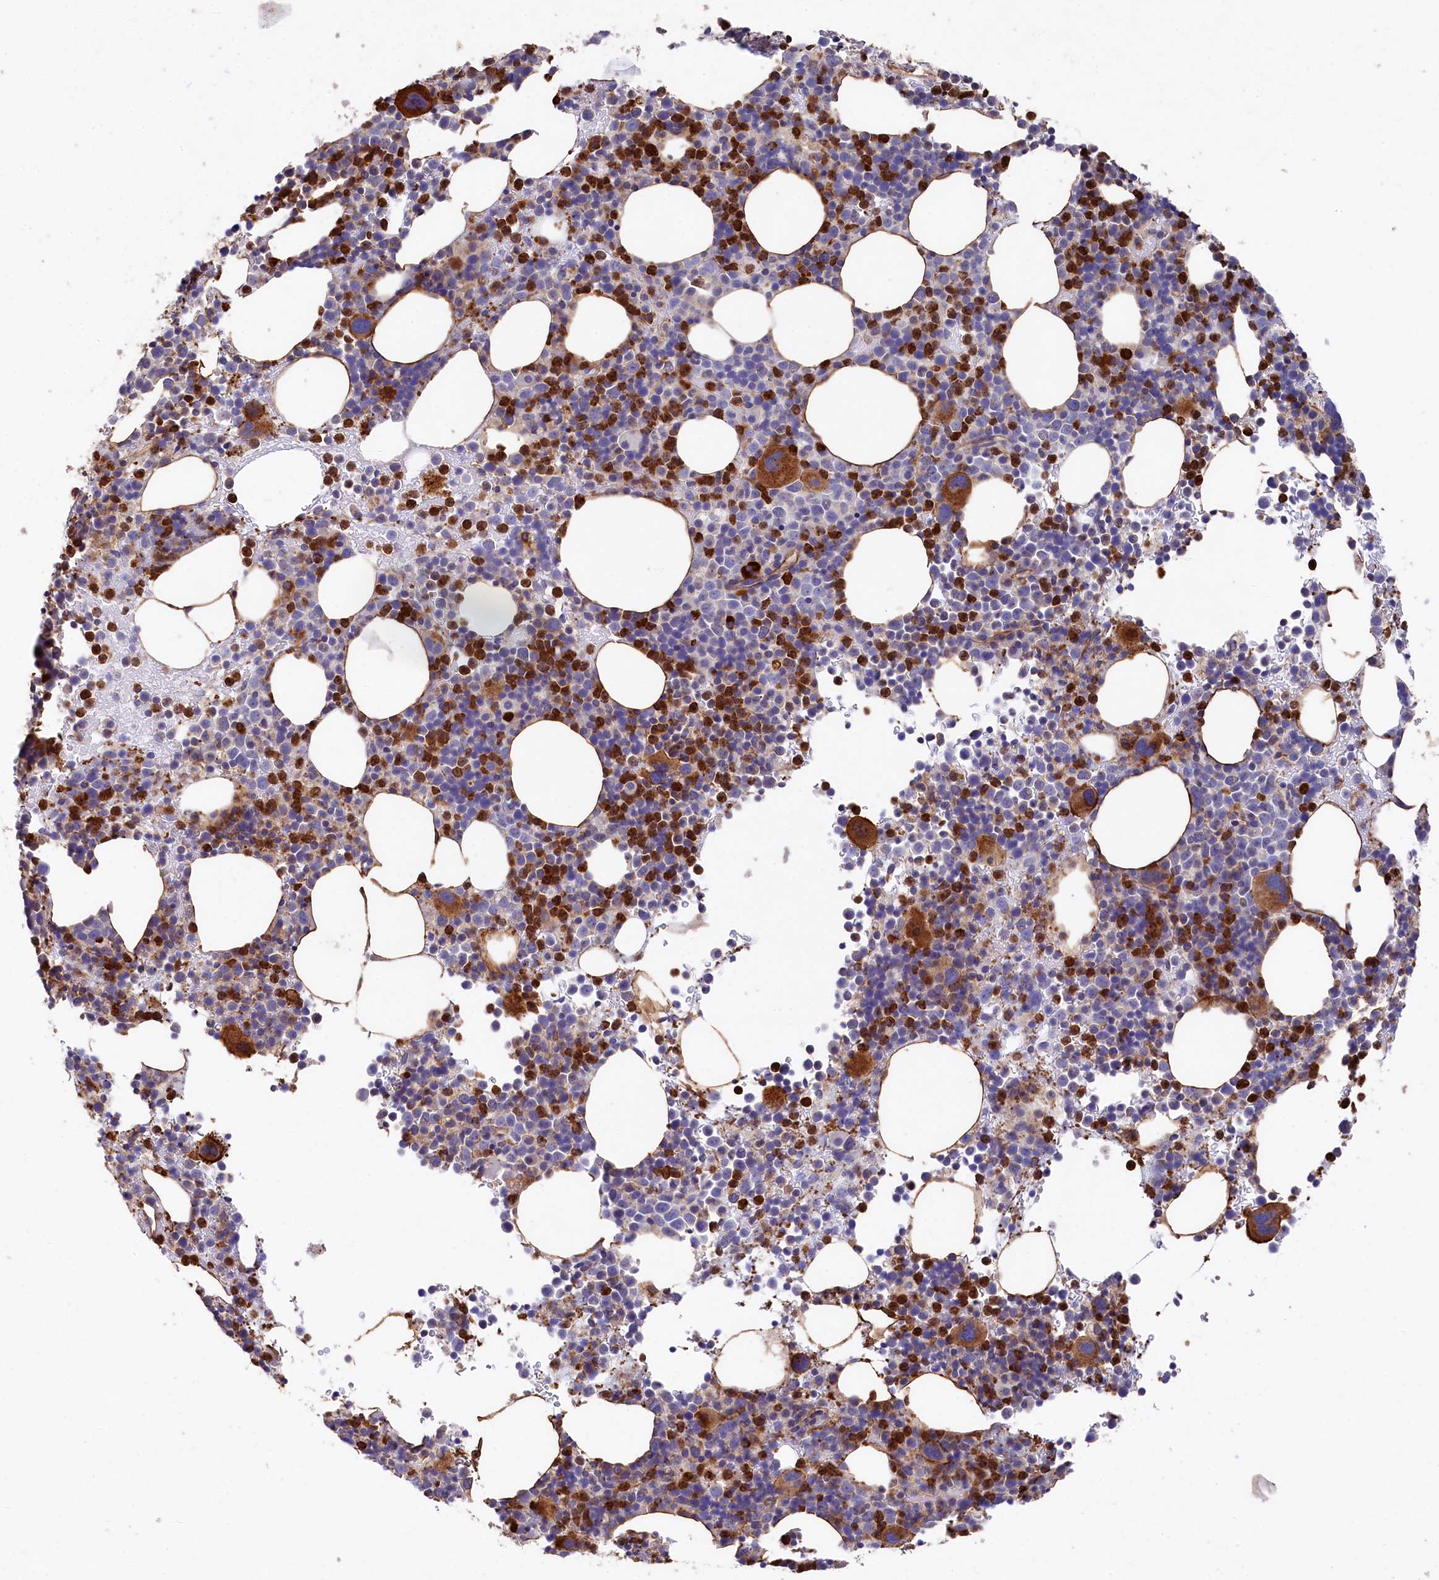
{"staining": {"intensity": "strong", "quantity": "25%-75%", "location": "cytoplasmic/membranous"}, "tissue": "bone marrow", "cell_type": "Hematopoietic cells", "image_type": "normal", "snomed": [{"axis": "morphology", "description": "Normal tissue, NOS"}, {"axis": "topography", "description": "Bone marrow"}], "caption": "Protein staining of normal bone marrow shows strong cytoplasmic/membranous staining in approximately 25%-75% of hematopoietic cells.", "gene": "RAPSN", "patient": {"sex": "female", "age": 82}}